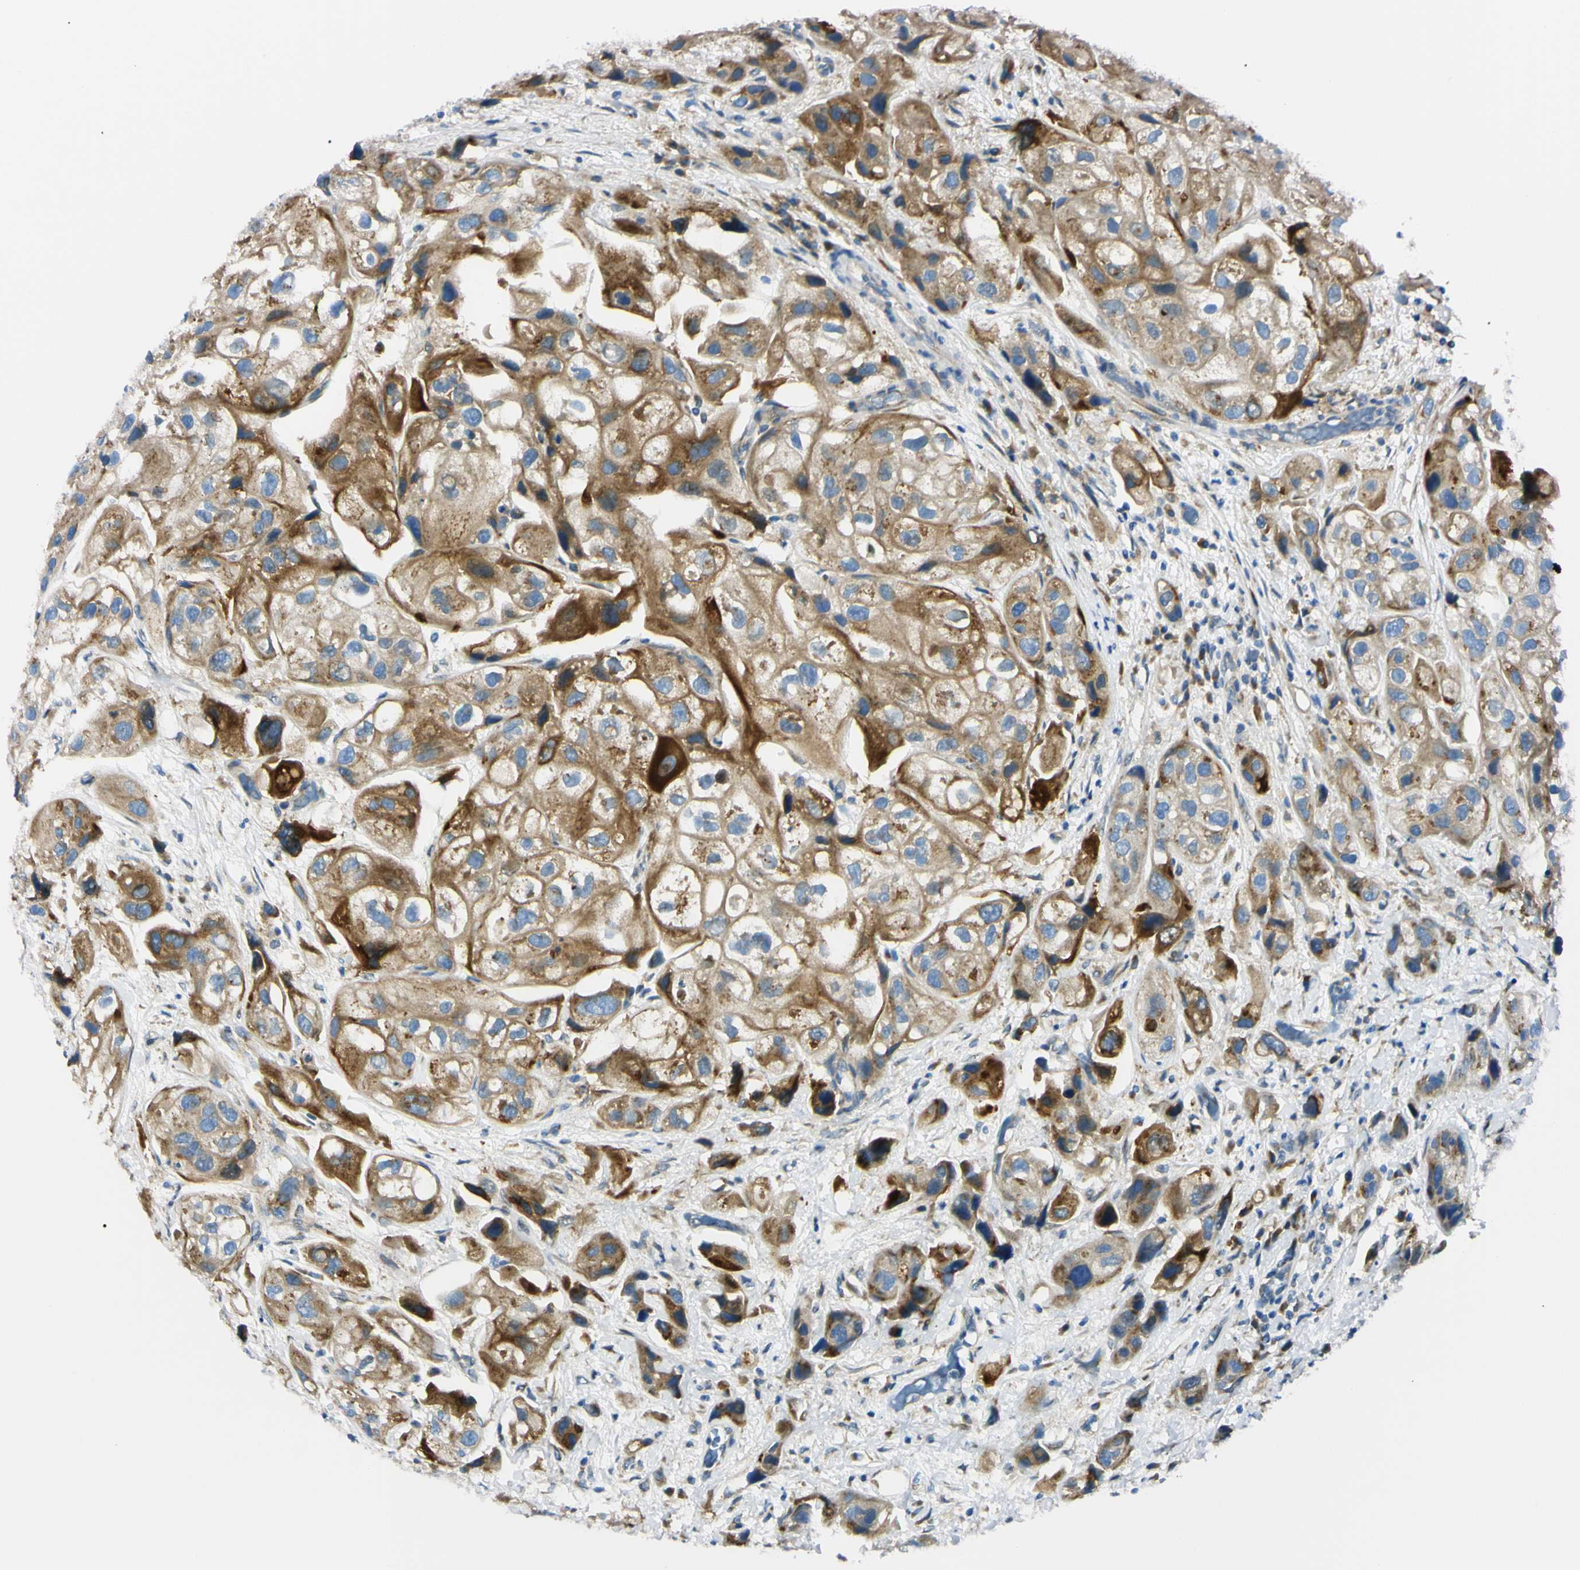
{"staining": {"intensity": "moderate", "quantity": "25%-75%", "location": "cytoplasmic/membranous"}, "tissue": "urothelial cancer", "cell_type": "Tumor cells", "image_type": "cancer", "snomed": [{"axis": "morphology", "description": "Urothelial carcinoma, High grade"}, {"axis": "topography", "description": "Urinary bladder"}], "caption": "Immunohistochemistry staining of urothelial cancer, which reveals medium levels of moderate cytoplasmic/membranous positivity in approximately 25%-75% of tumor cells indicating moderate cytoplasmic/membranous protein positivity. The staining was performed using DAB (brown) for protein detection and nuclei were counterstained in hematoxylin (blue).", "gene": "IER3IP1", "patient": {"sex": "female", "age": 64}}